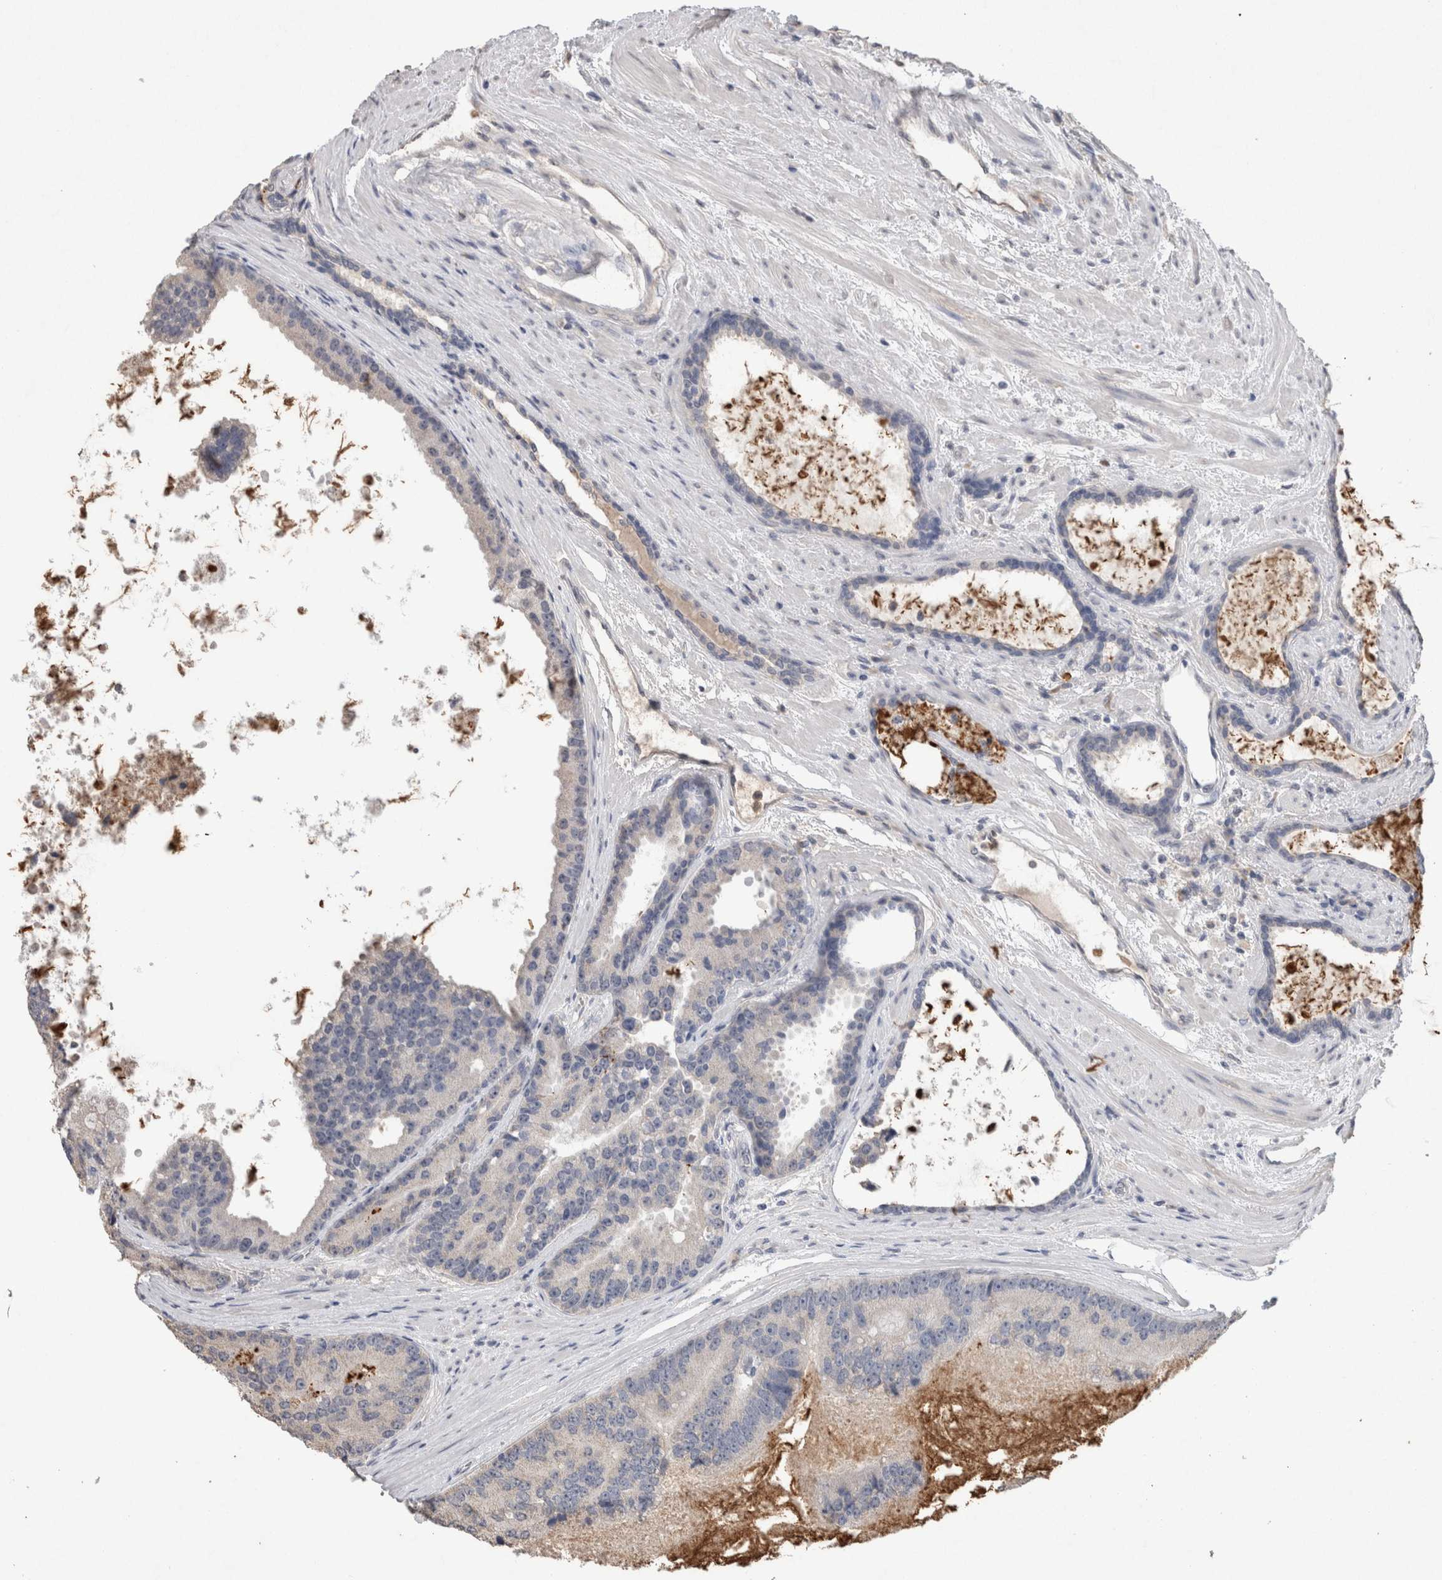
{"staining": {"intensity": "negative", "quantity": "none", "location": "none"}, "tissue": "prostate cancer", "cell_type": "Tumor cells", "image_type": "cancer", "snomed": [{"axis": "morphology", "description": "Adenocarcinoma, High grade"}, {"axis": "topography", "description": "Prostate"}], "caption": "Prostate high-grade adenocarcinoma was stained to show a protein in brown. There is no significant expression in tumor cells. Brightfield microscopy of immunohistochemistry stained with DAB (3,3'-diaminobenzidine) (brown) and hematoxylin (blue), captured at high magnification.", "gene": "FABP7", "patient": {"sex": "male", "age": 70}}